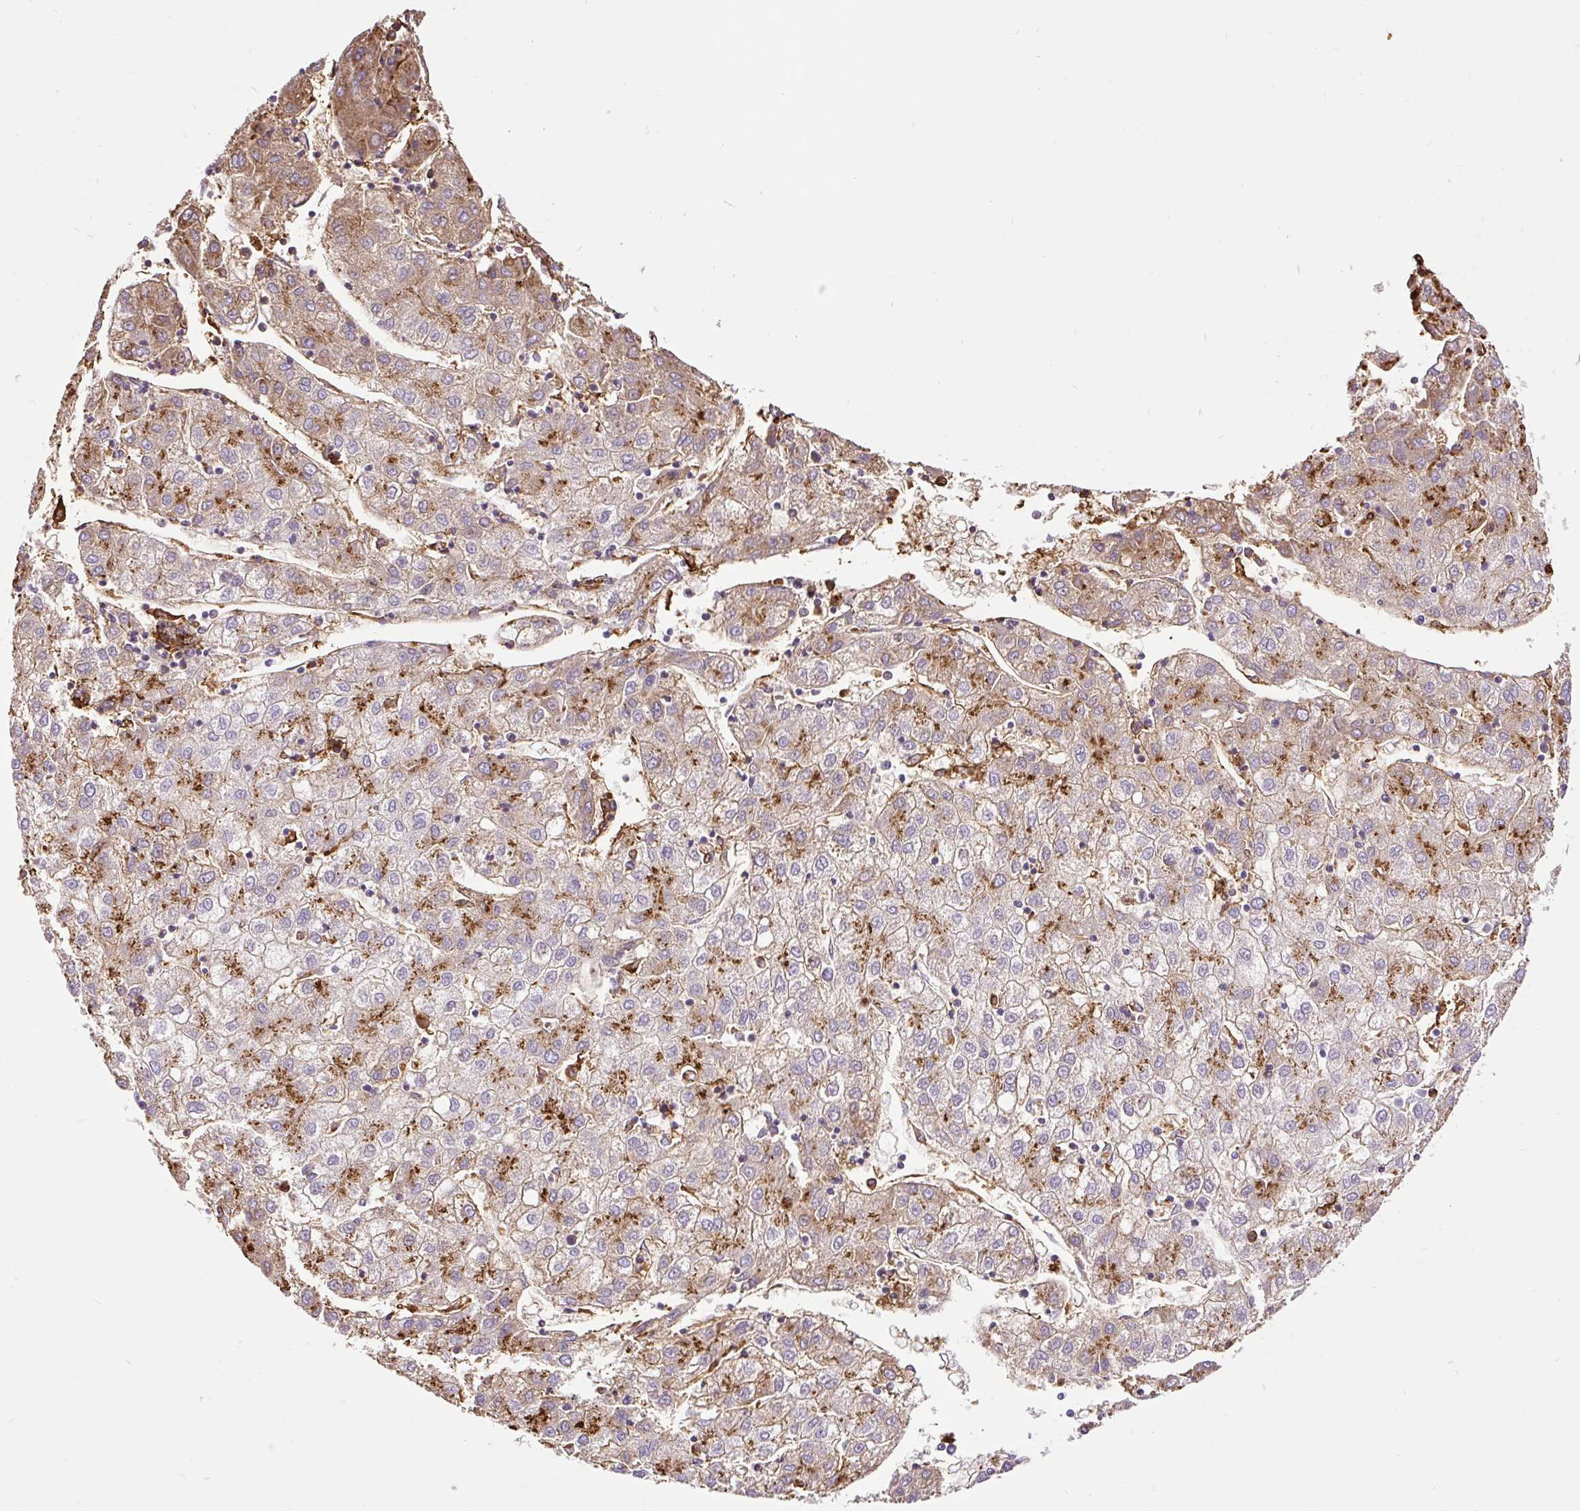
{"staining": {"intensity": "weak", "quantity": "25%-75%", "location": "cytoplasmic/membranous"}, "tissue": "liver cancer", "cell_type": "Tumor cells", "image_type": "cancer", "snomed": [{"axis": "morphology", "description": "Carcinoma, Hepatocellular, NOS"}, {"axis": "topography", "description": "Liver"}], "caption": "Tumor cells exhibit low levels of weak cytoplasmic/membranous positivity in about 25%-75% of cells in liver cancer.", "gene": "HLA-DRA", "patient": {"sex": "male", "age": 72}}